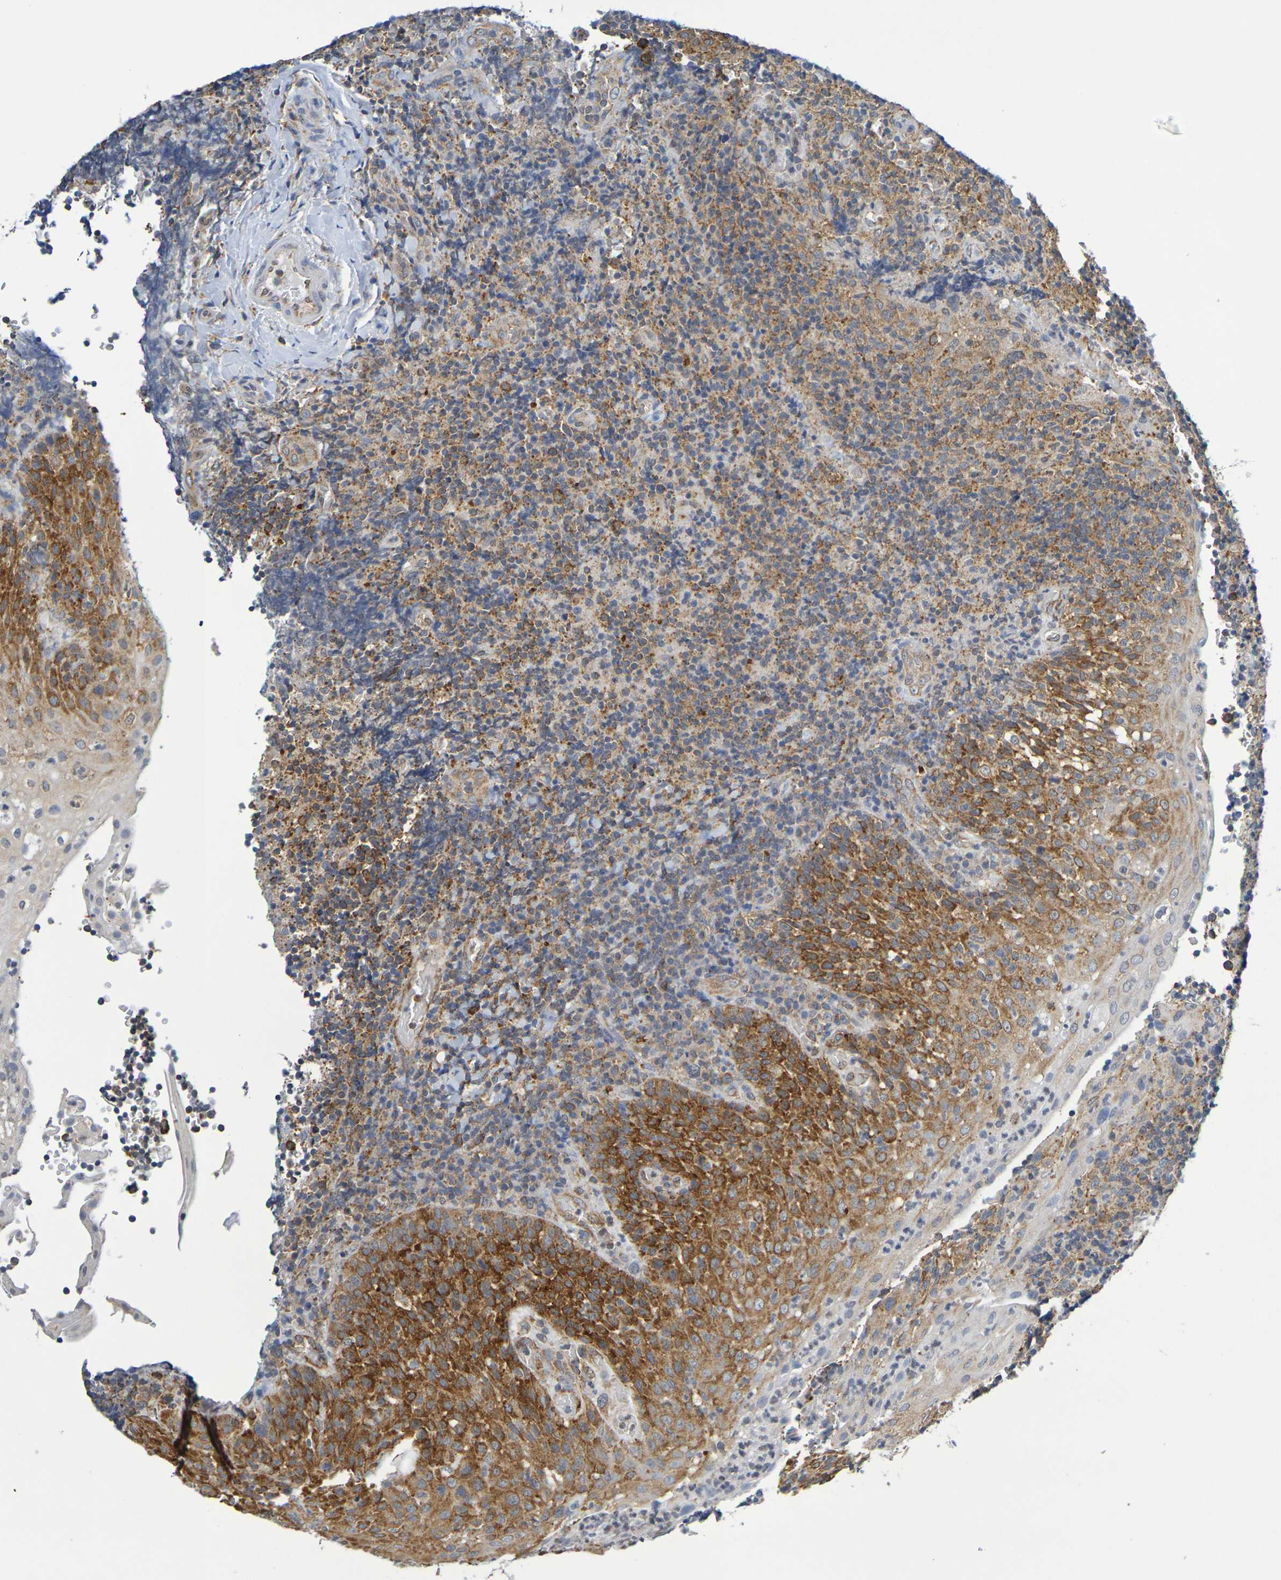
{"staining": {"intensity": "moderate", "quantity": ">75%", "location": "cytoplasmic/membranous"}, "tissue": "lymphoma", "cell_type": "Tumor cells", "image_type": "cancer", "snomed": [{"axis": "morphology", "description": "Malignant lymphoma, non-Hodgkin's type, High grade"}, {"axis": "topography", "description": "Tonsil"}], "caption": "DAB (3,3'-diaminobenzidine) immunohistochemical staining of human high-grade malignant lymphoma, non-Hodgkin's type exhibits moderate cytoplasmic/membranous protein positivity in approximately >75% of tumor cells.", "gene": "CHRNB1", "patient": {"sex": "female", "age": 36}}